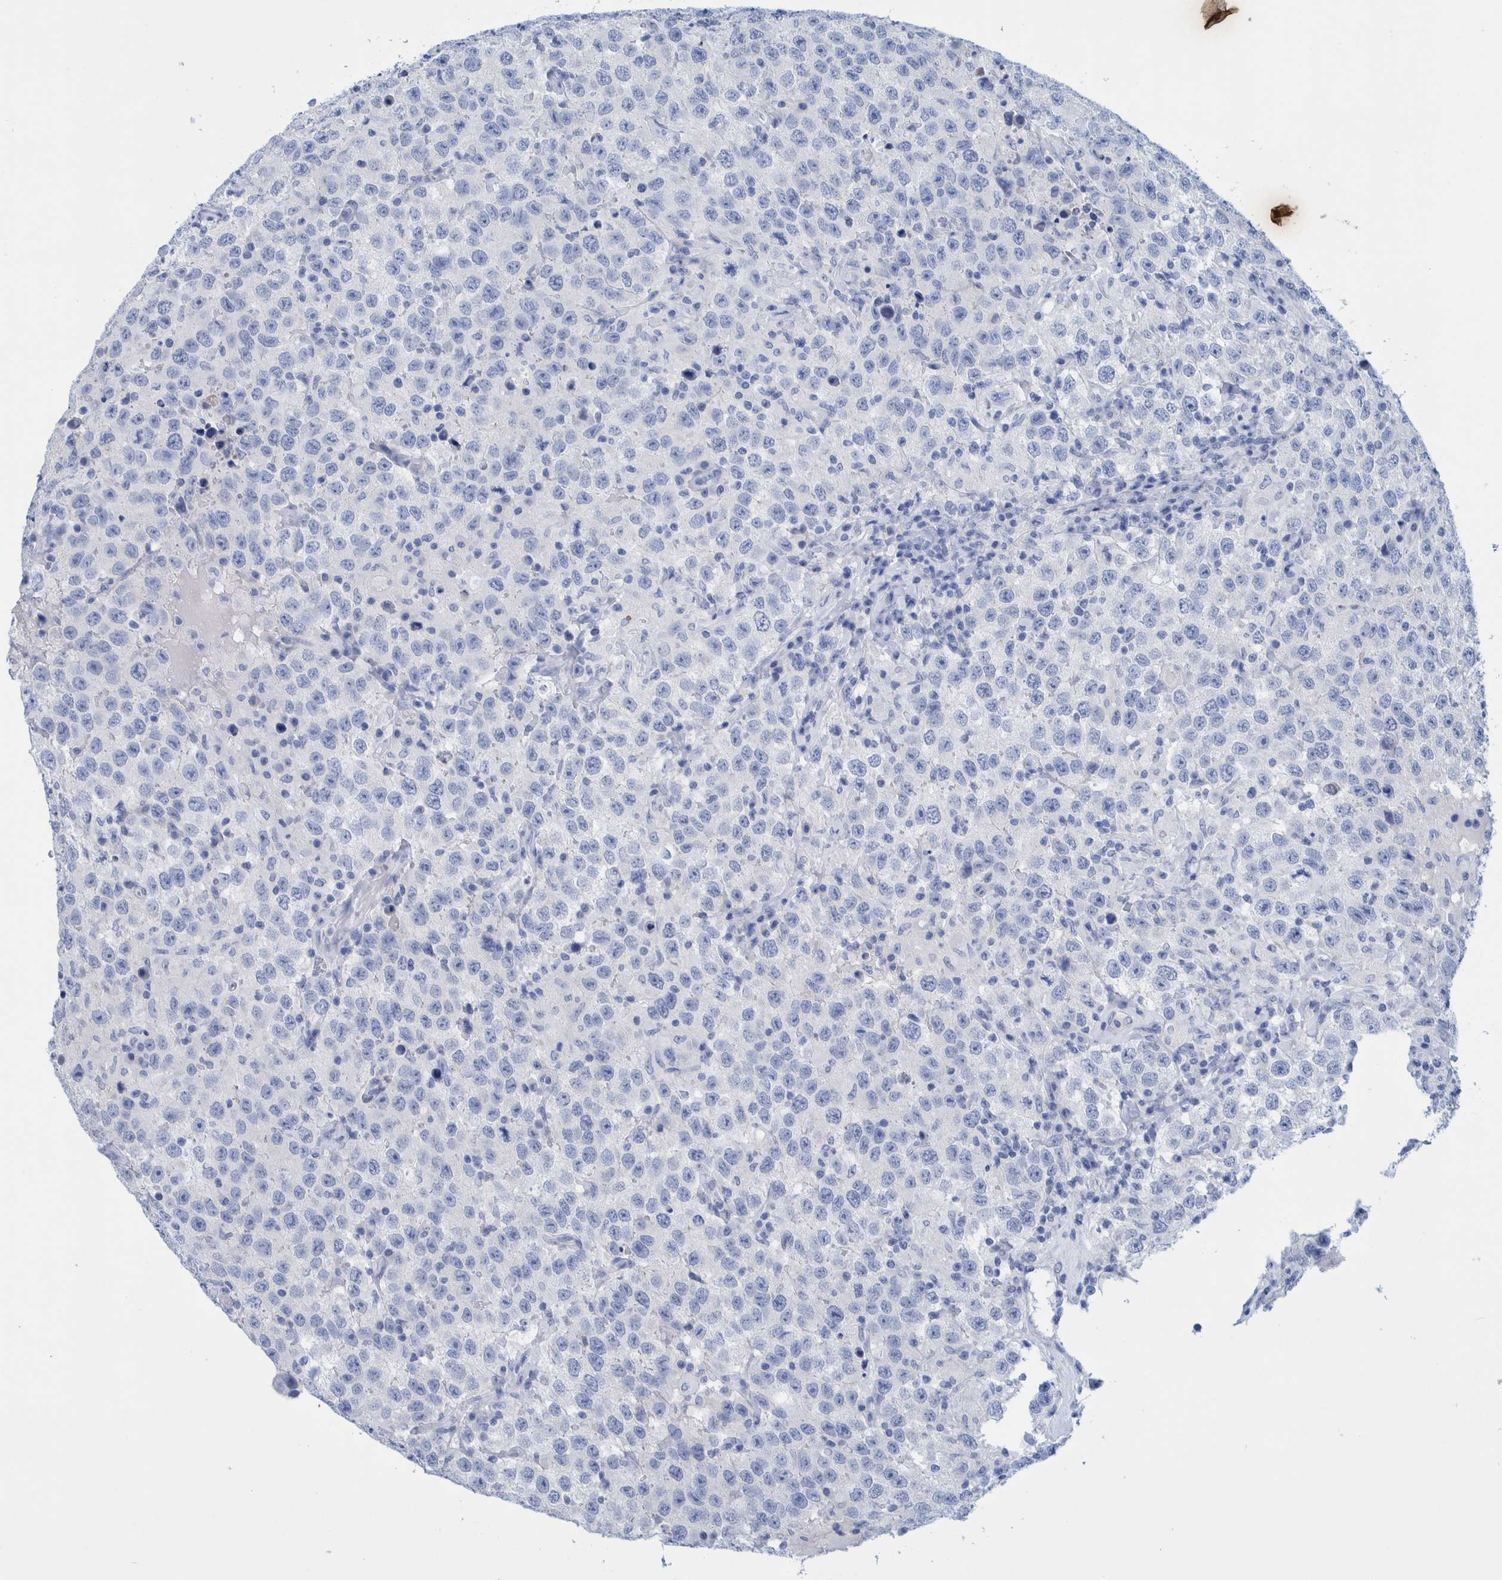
{"staining": {"intensity": "negative", "quantity": "none", "location": "none"}, "tissue": "testis cancer", "cell_type": "Tumor cells", "image_type": "cancer", "snomed": [{"axis": "morphology", "description": "Seminoma, NOS"}, {"axis": "topography", "description": "Testis"}], "caption": "High magnification brightfield microscopy of testis cancer (seminoma) stained with DAB (brown) and counterstained with hematoxylin (blue): tumor cells show no significant staining.", "gene": "PERP", "patient": {"sex": "male", "age": 41}}